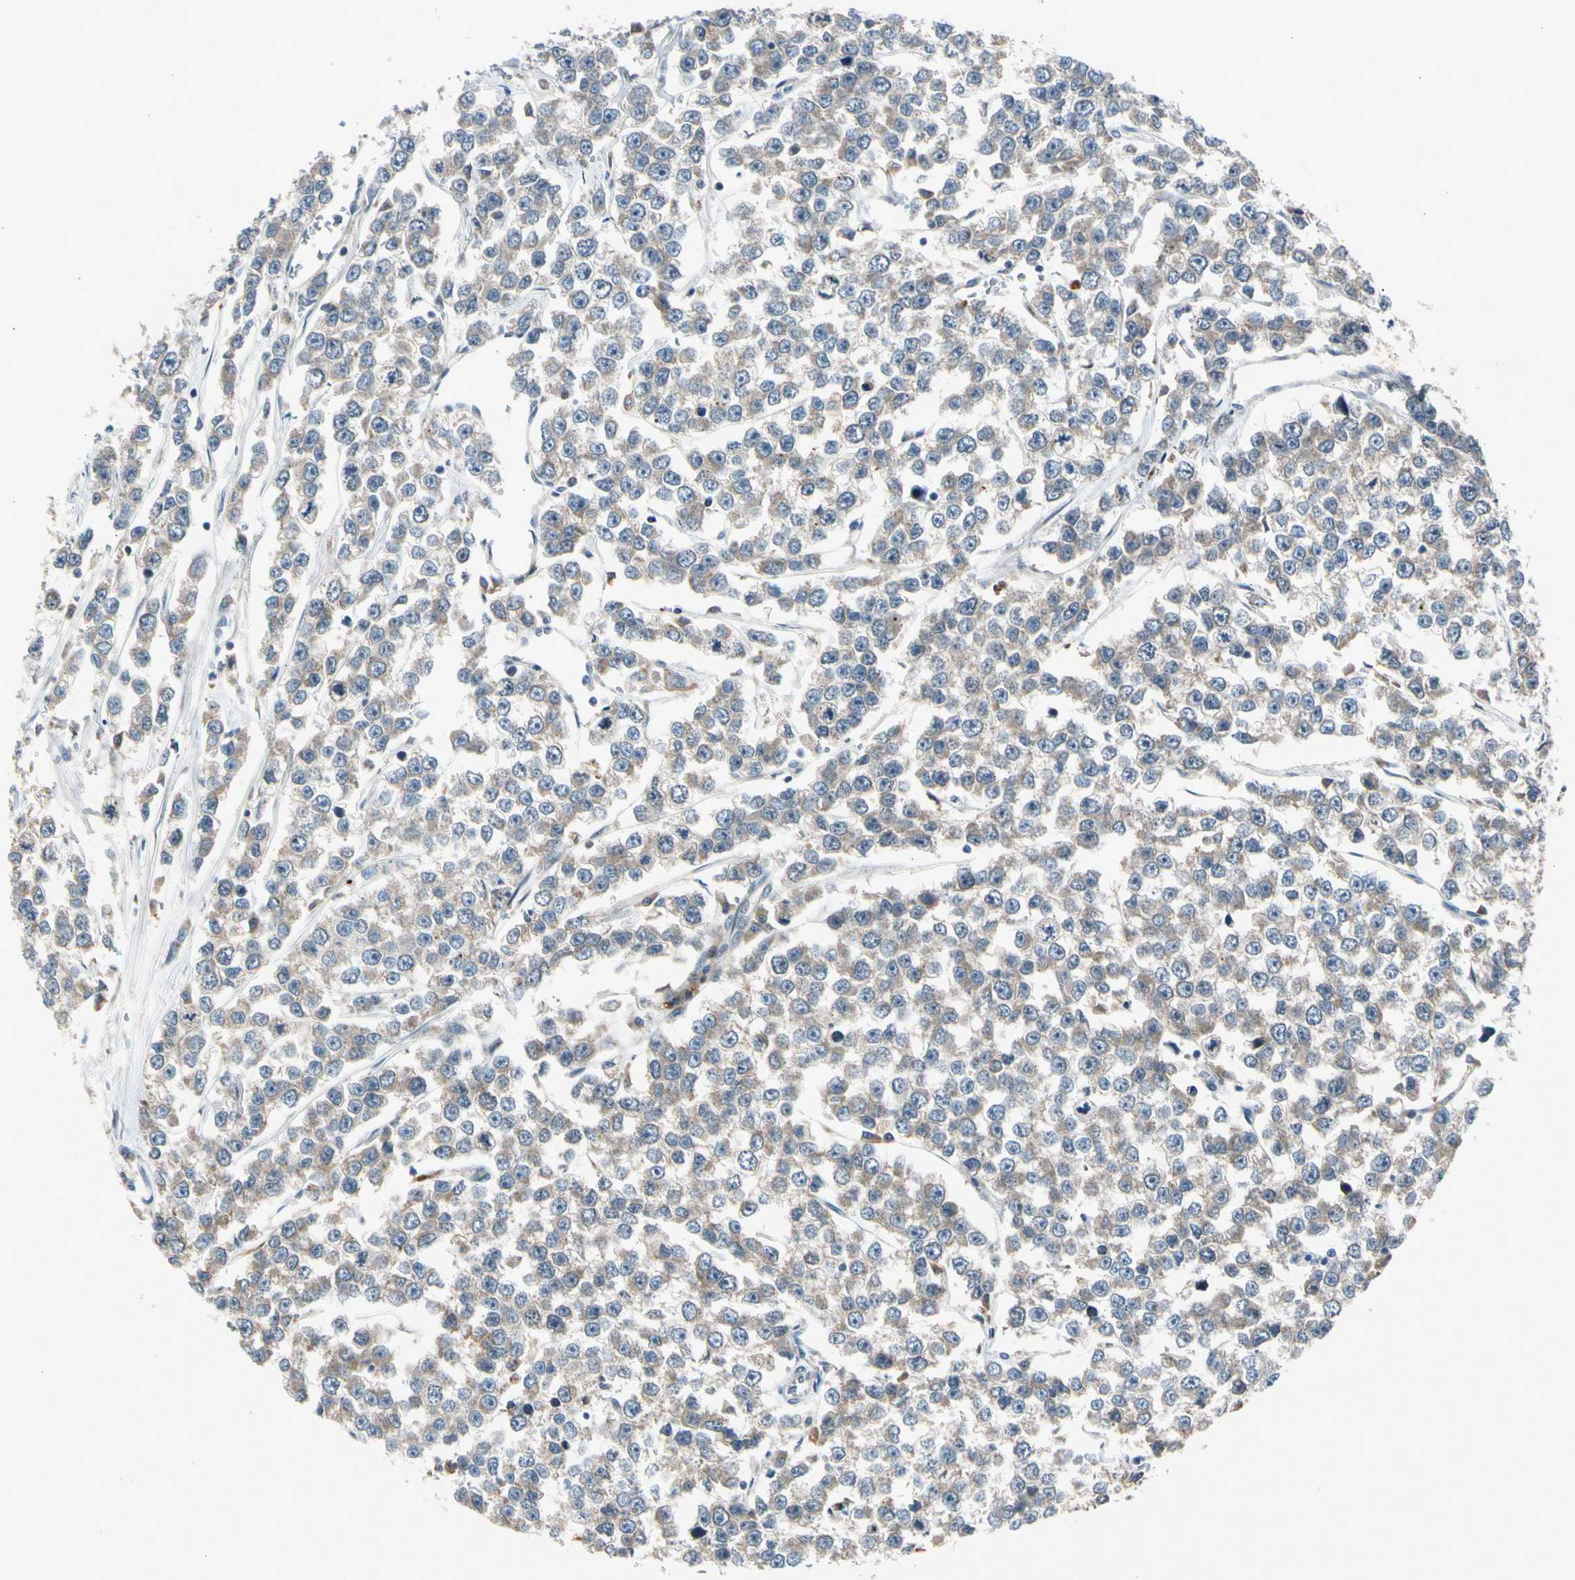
{"staining": {"intensity": "moderate", "quantity": ">75%", "location": "cytoplasmic/membranous"}, "tissue": "testis cancer", "cell_type": "Tumor cells", "image_type": "cancer", "snomed": [{"axis": "morphology", "description": "Seminoma, NOS"}, {"axis": "morphology", "description": "Carcinoma, Embryonal, NOS"}, {"axis": "topography", "description": "Testis"}], "caption": "Brown immunohistochemical staining in embryonal carcinoma (testis) exhibits moderate cytoplasmic/membranous staining in about >75% of tumor cells. The protein is stained brown, and the nuclei are stained in blue (DAB (3,3'-diaminobenzidine) IHC with brightfield microscopy, high magnification).", "gene": "NPHP3", "patient": {"sex": "male", "age": 52}}